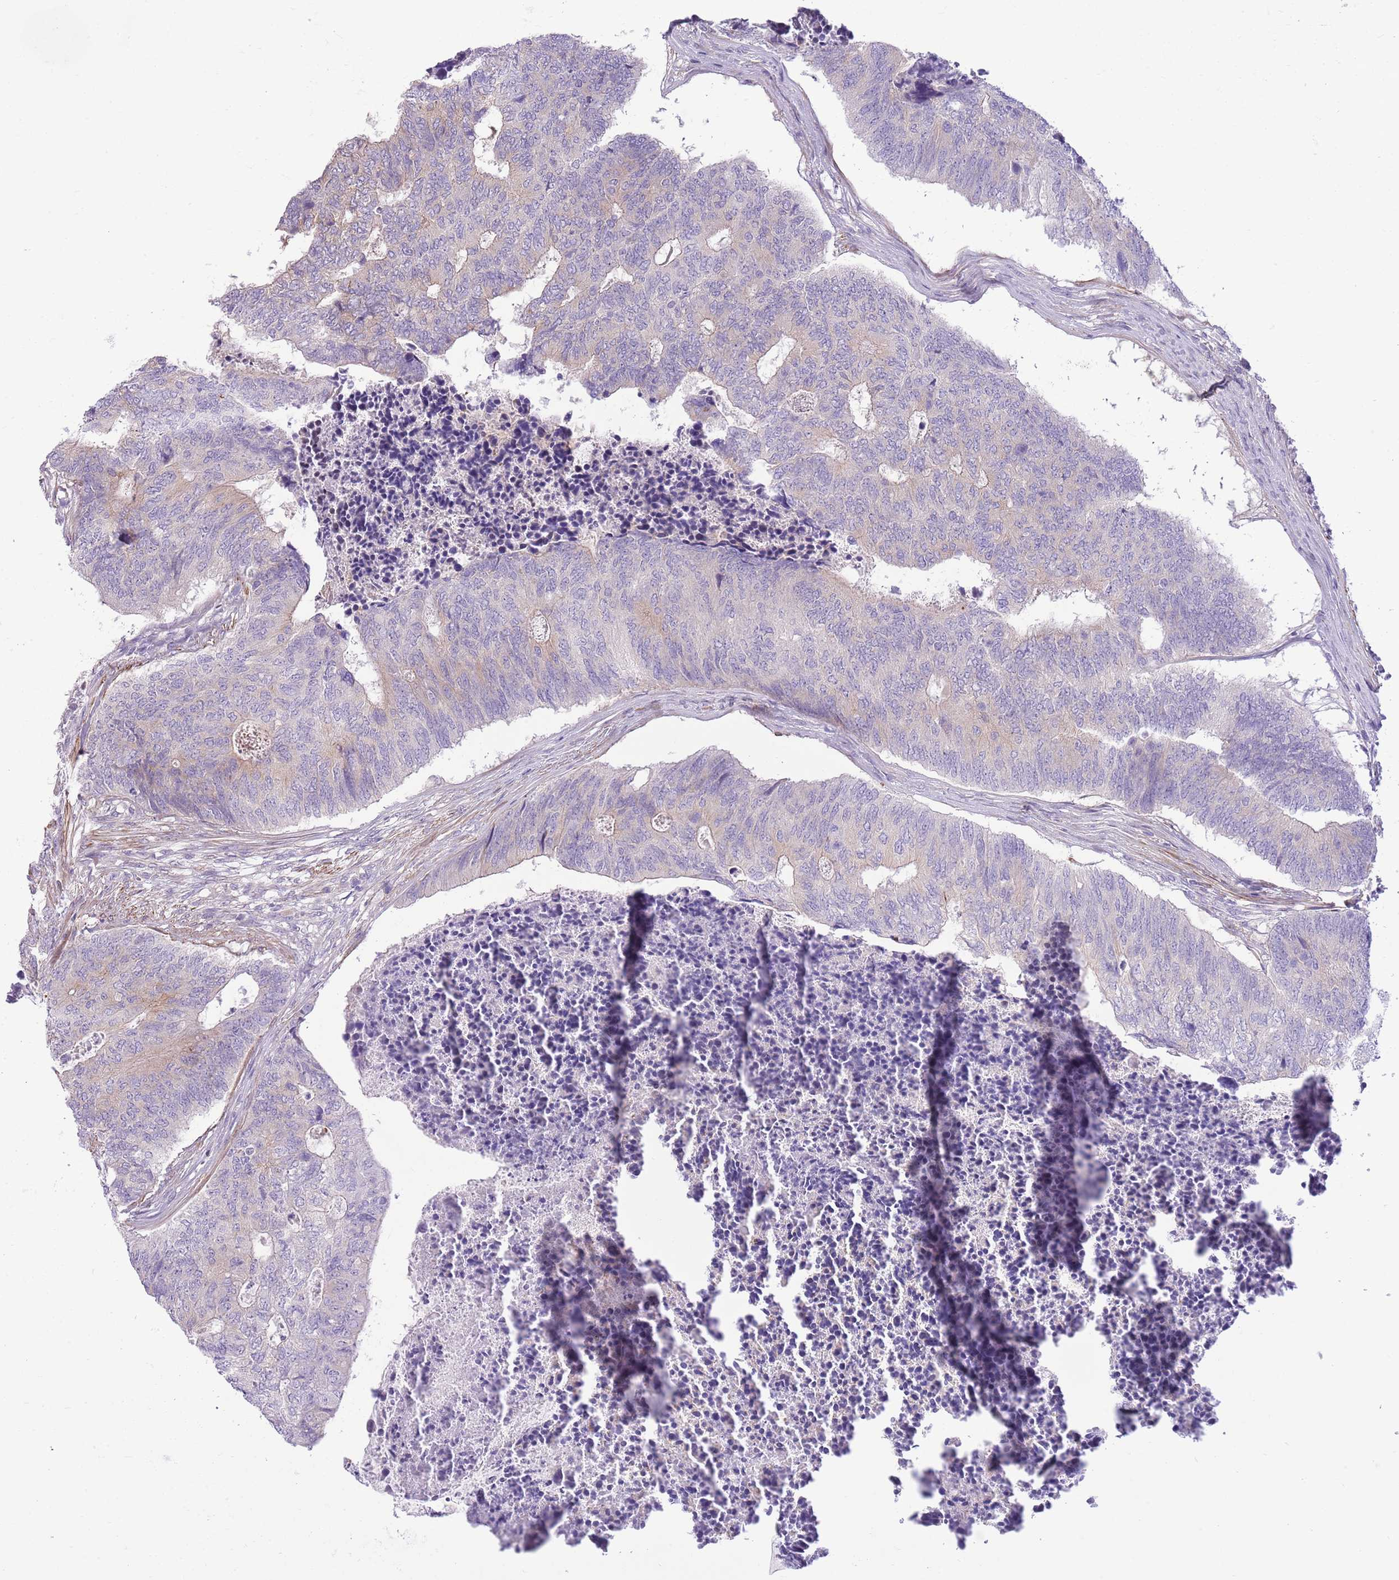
{"staining": {"intensity": "negative", "quantity": "none", "location": "none"}, "tissue": "colorectal cancer", "cell_type": "Tumor cells", "image_type": "cancer", "snomed": [{"axis": "morphology", "description": "Adenocarcinoma, NOS"}, {"axis": "topography", "description": "Colon"}], "caption": "Human colorectal cancer stained for a protein using IHC reveals no staining in tumor cells.", "gene": "ZC4H2", "patient": {"sex": "female", "age": 67}}